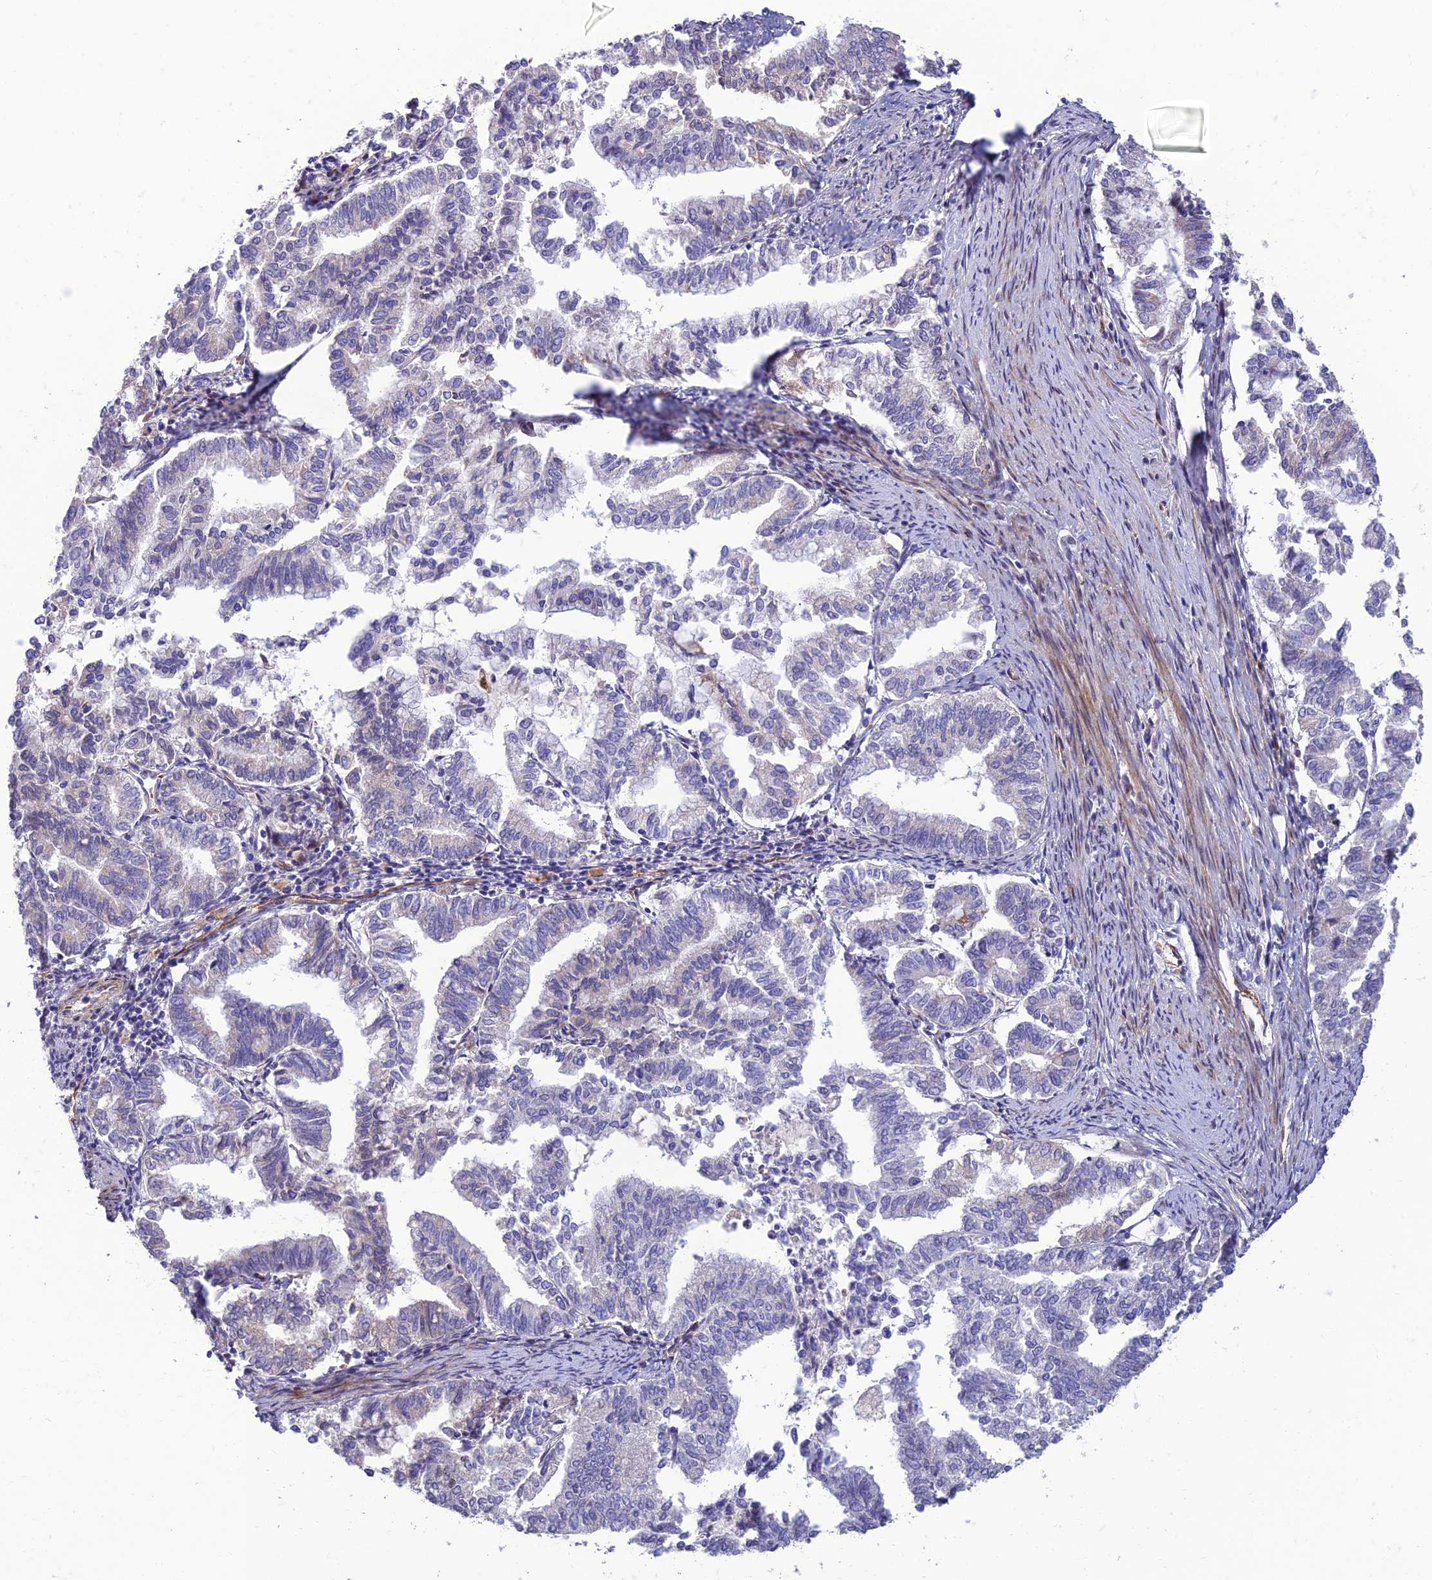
{"staining": {"intensity": "negative", "quantity": "none", "location": "none"}, "tissue": "endometrial cancer", "cell_type": "Tumor cells", "image_type": "cancer", "snomed": [{"axis": "morphology", "description": "Adenocarcinoma, NOS"}, {"axis": "topography", "description": "Endometrium"}], "caption": "Micrograph shows no protein staining in tumor cells of endometrial adenocarcinoma tissue. Nuclei are stained in blue.", "gene": "SEL1L3", "patient": {"sex": "female", "age": 79}}